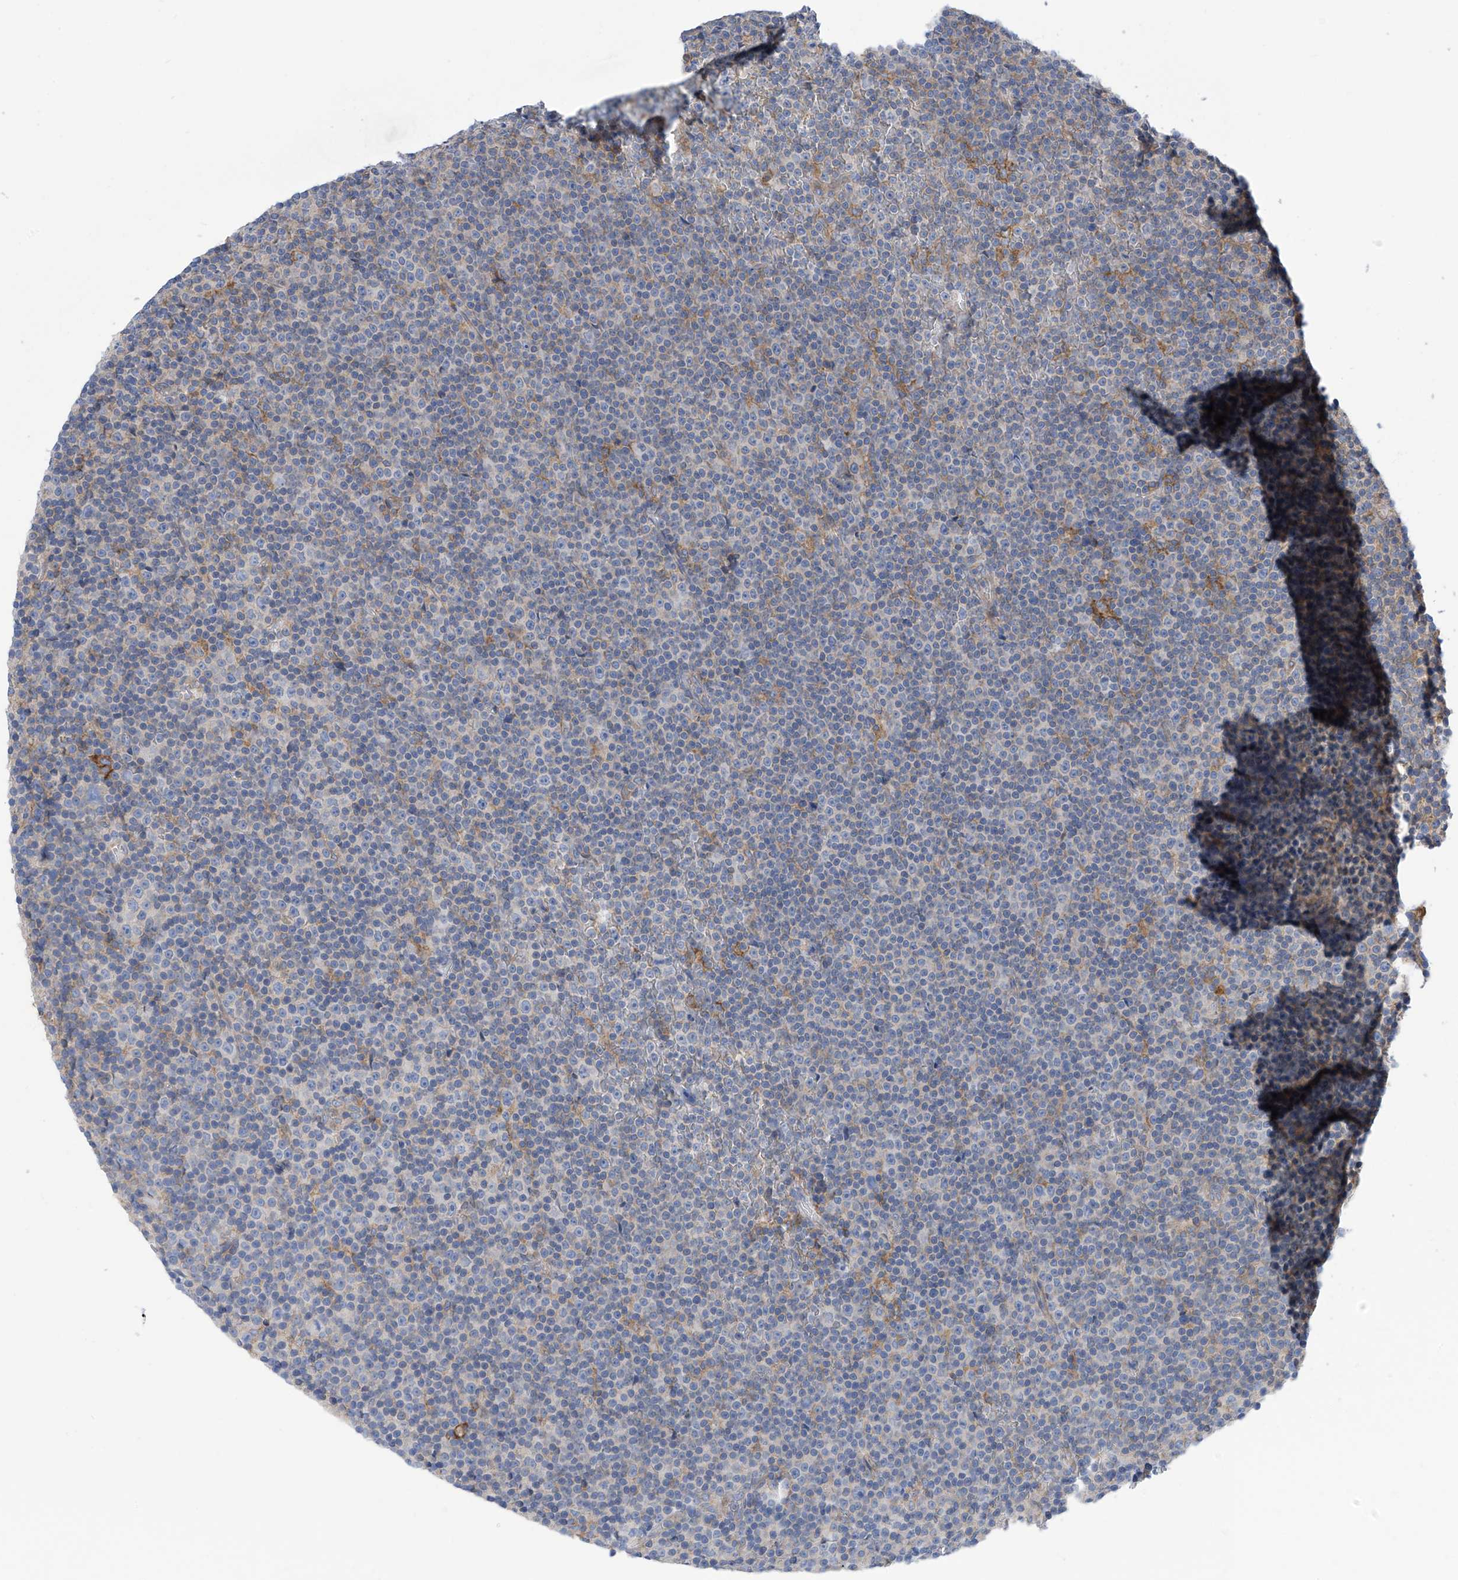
{"staining": {"intensity": "negative", "quantity": "none", "location": "none"}, "tissue": "lymphoma", "cell_type": "Tumor cells", "image_type": "cancer", "snomed": [{"axis": "morphology", "description": "Malignant lymphoma, non-Hodgkin's type, Low grade"}, {"axis": "topography", "description": "Lymph node"}], "caption": "This image is of lymphoma stained with IHC to label a protein in brown with the nuclei are counter-stained blue. There is no staining in tumor cells.", "gene": "P2RX7", "patient": {"sex": "female", "age": 67}}